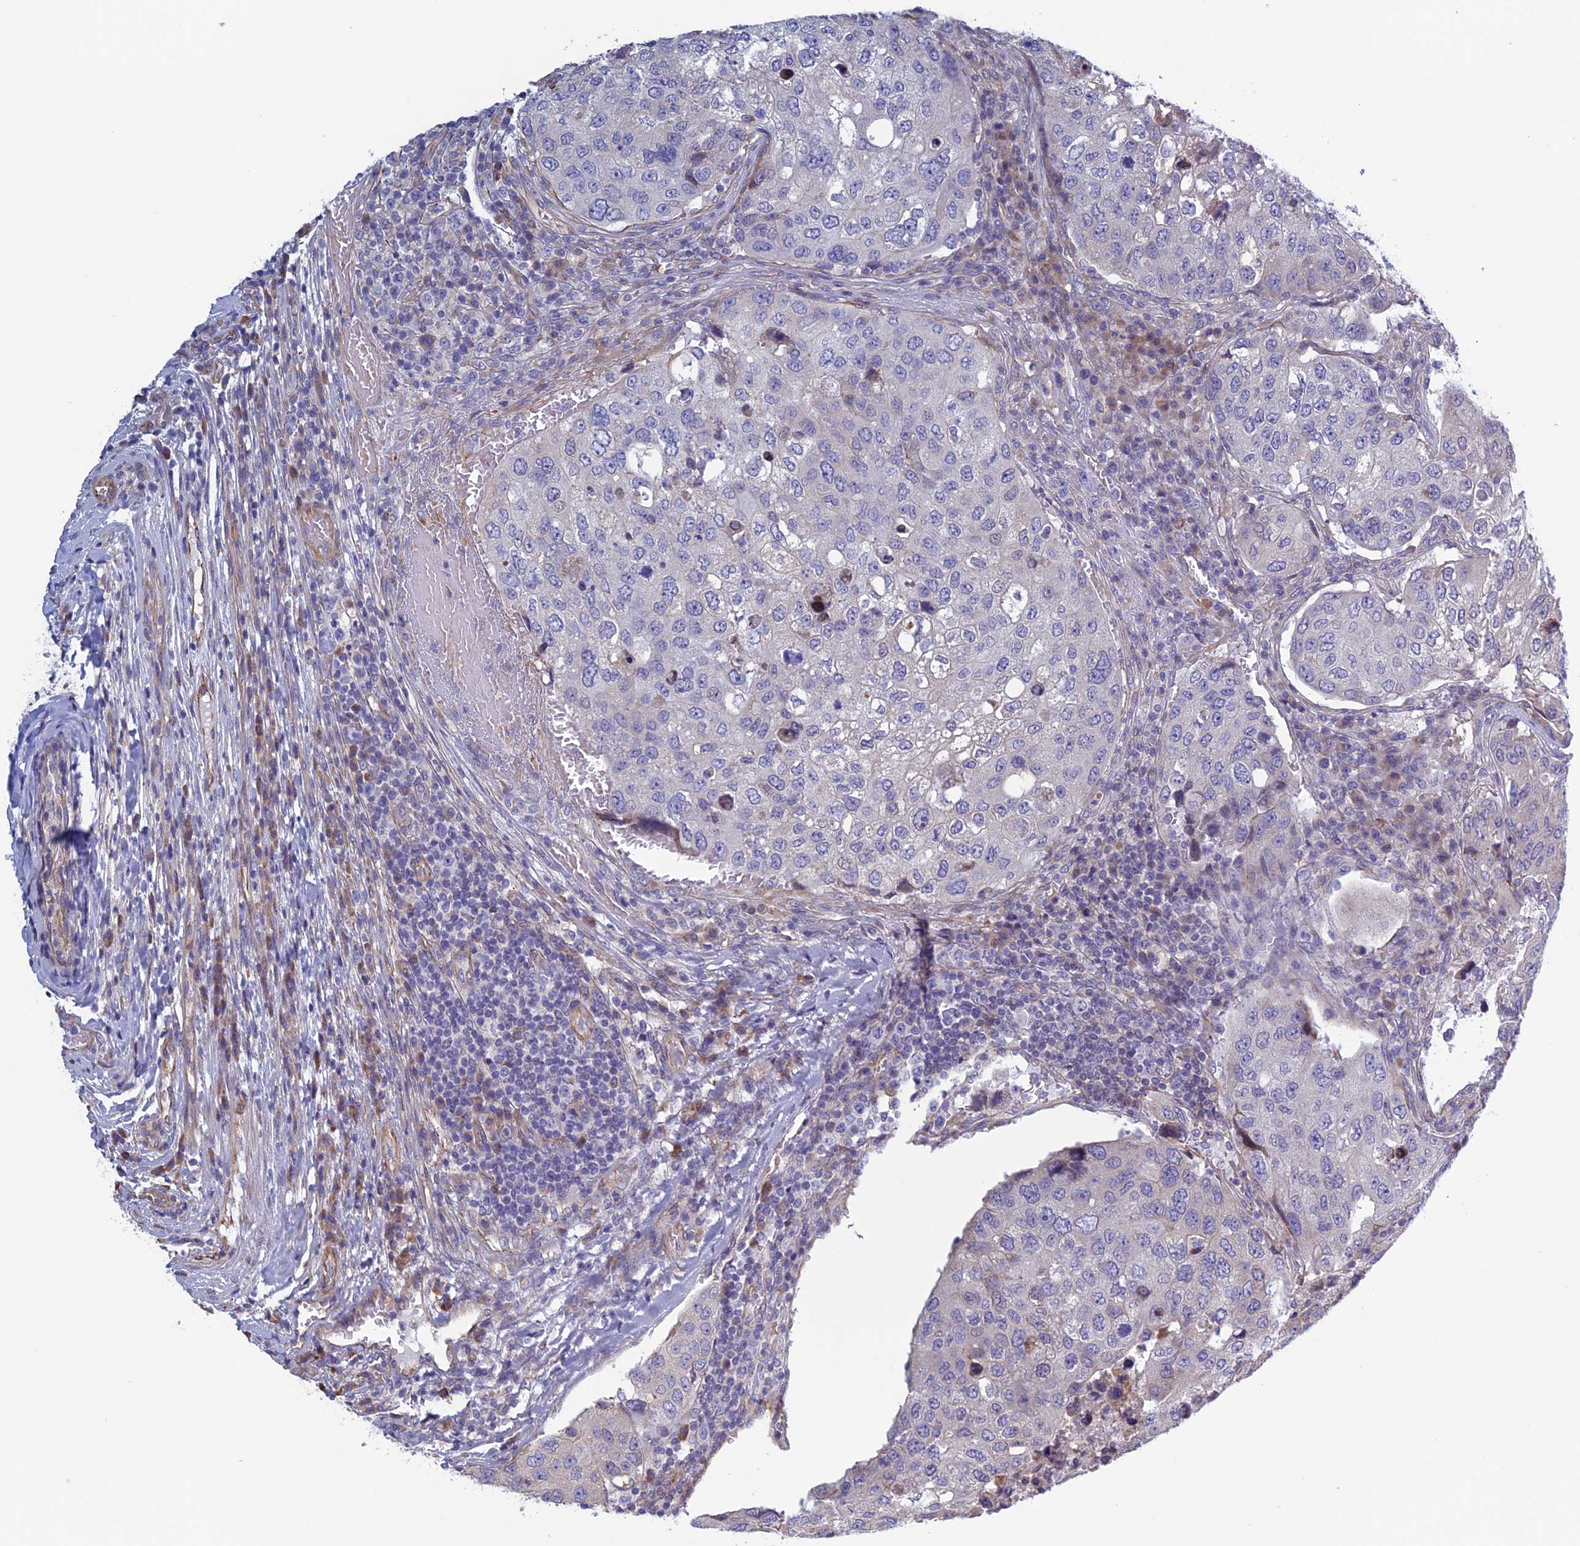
{"staining": {"intensity": "negative", "quantity": "none", "location": "none"}, "tissue": "urothelial cancer", "cell_type": "Tumor cells", "image_type": "cancer", "snomed": [{"axis": "morphology", "description": "Urothelial carcinoma, High grade"}, {"axis": "topography", "description": "Lymph node"}, {"axis": "topography", "description": "Urinary bladder"}], "caption": "This is an immunohistochemistry photomicrograph of human urothelial cancer. There is no positivity in tumor cells.", "gene": "BCL2L10", "patient": {"sex": "male", "age": 51}}